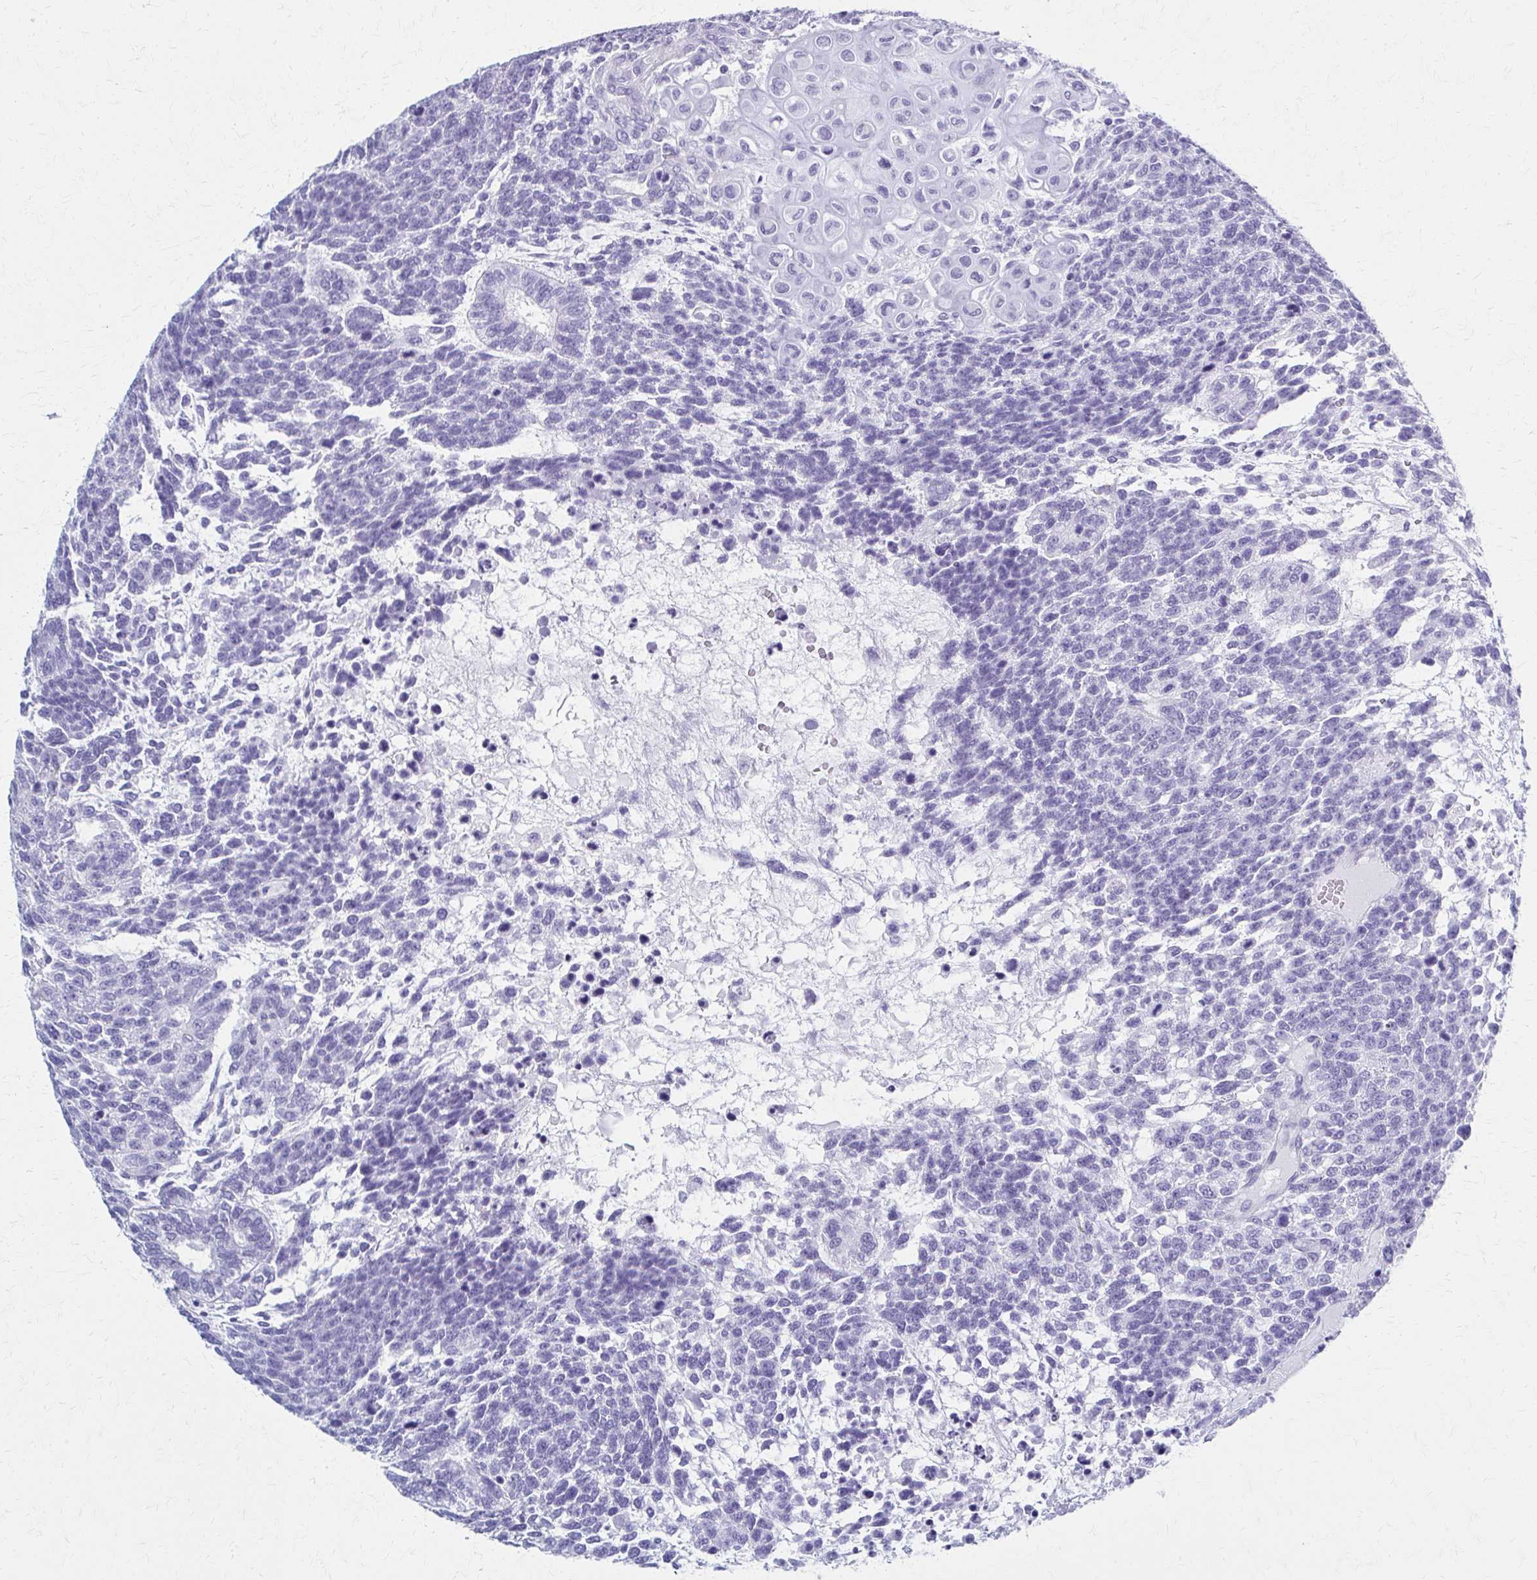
{"staining": {"intensity": "negative", "quantity": "none", "location": "none"}, "tissue": "testis cancer", "cell_type": "Tumor cells", "image_type": "cancer", "snomed": [{"axis": "morphology", "description": "Carcinoma, Embryonal, NOS"}, {"axis": "topography", "description": "Testis"}], "caption": "A high-resolution image shows immunohistochemistry staining of testis cancer, which exhibits no significant staining in tumor cells.", "gene": "CELF5", "patient": {"sex": "male", "age": 23}}